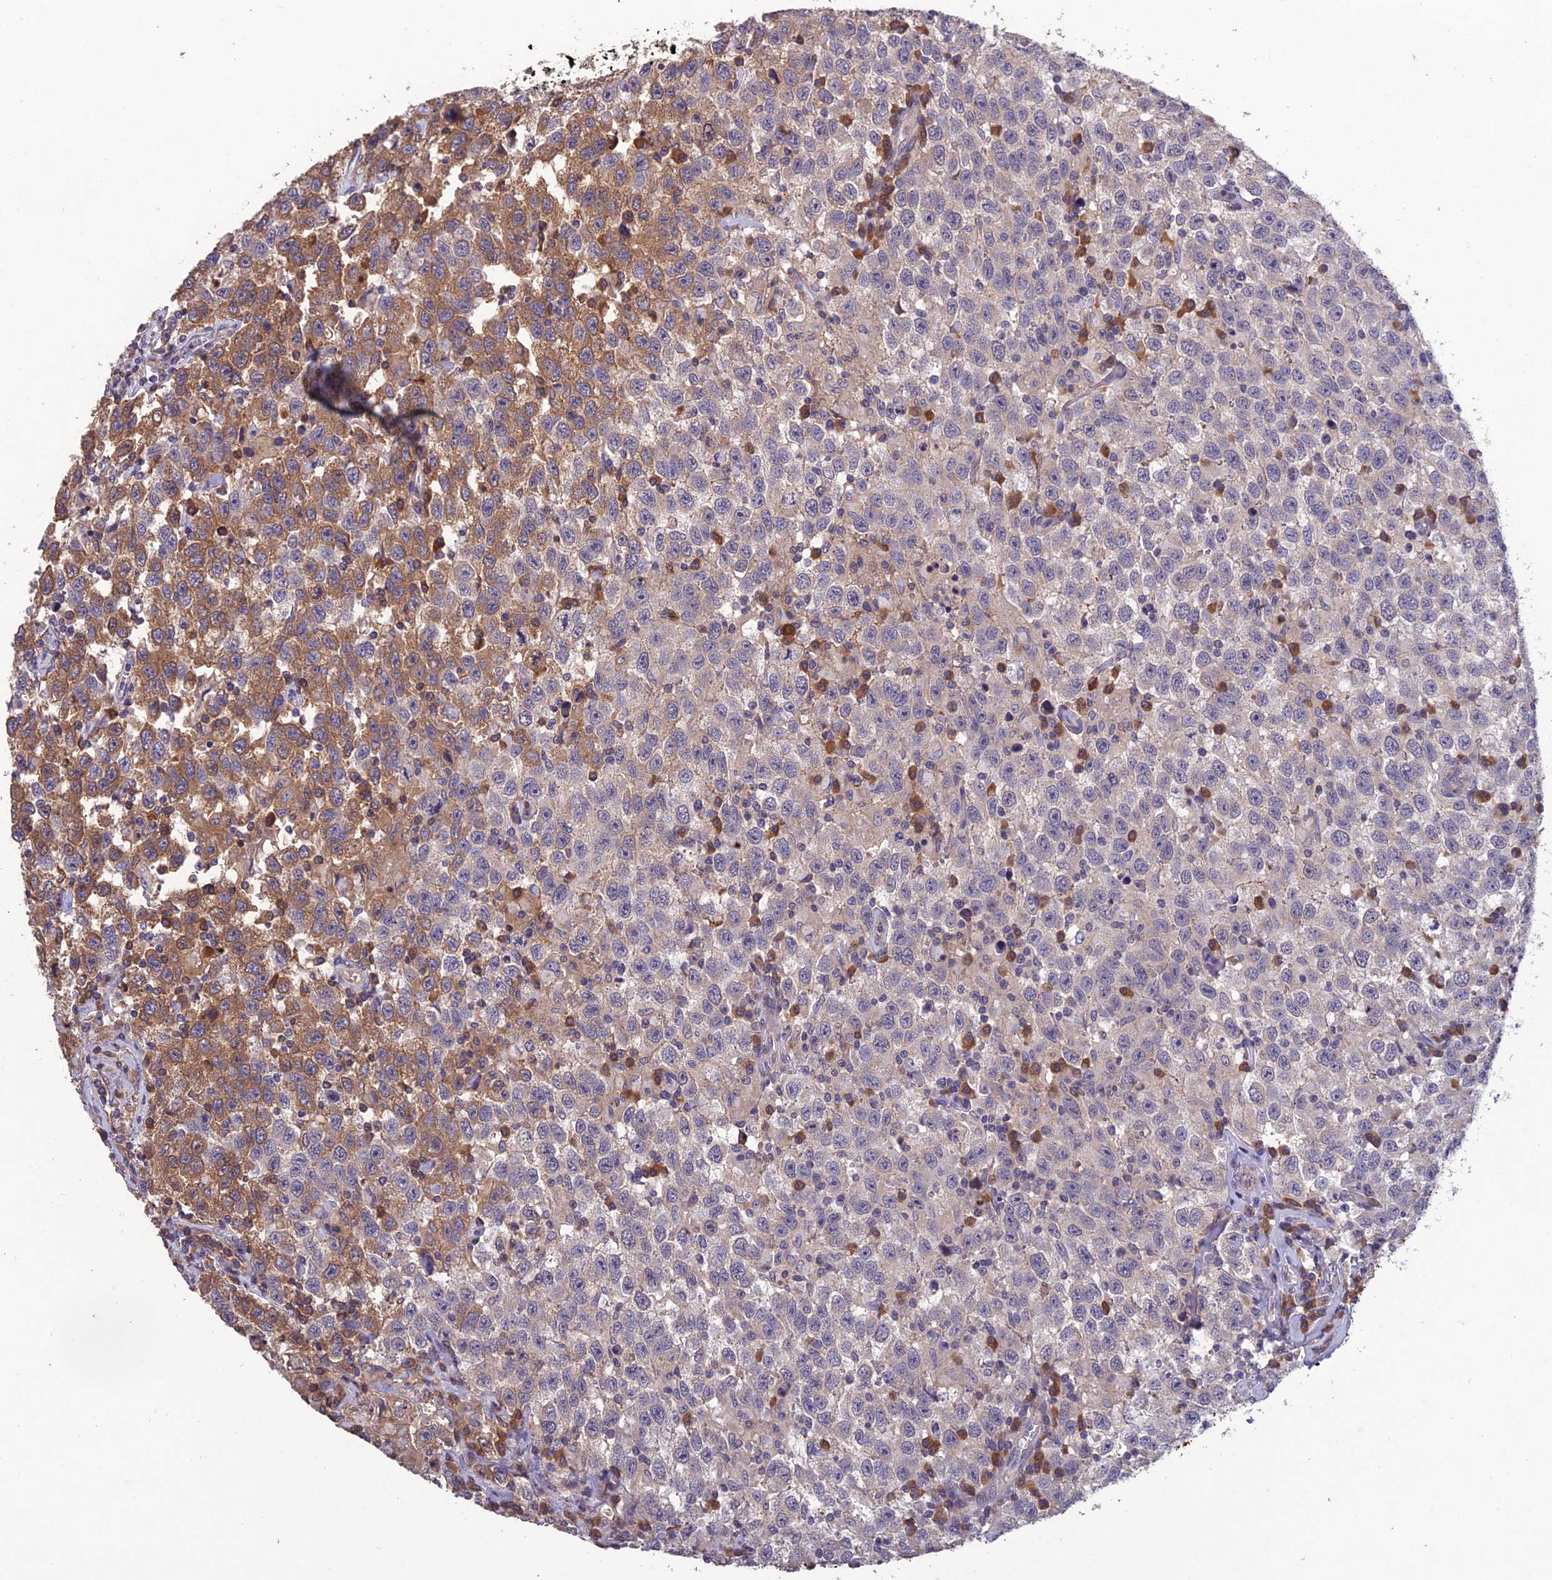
{"staining": {"intensity": "moderate", "quantity": "<25%", "location": "cytoplasmic/membranous"}, "tissue": "testis cancer", "cell_type": "Tumor cells", "image_type": "cancer", "snomed": [{"axis": "morphology", "description": "Seminoma, NOS"}, {"axis": "topography", "description": "Testis"}], "caption": "Approximately <25% of tumor cells in testis cancer exhibit moderate cytoplasmic/membranous protein expression as visualized by brown immunohistochemical staining.", "gene": "SLC39A13", "patient": {"sex": "male", "age": 41}}